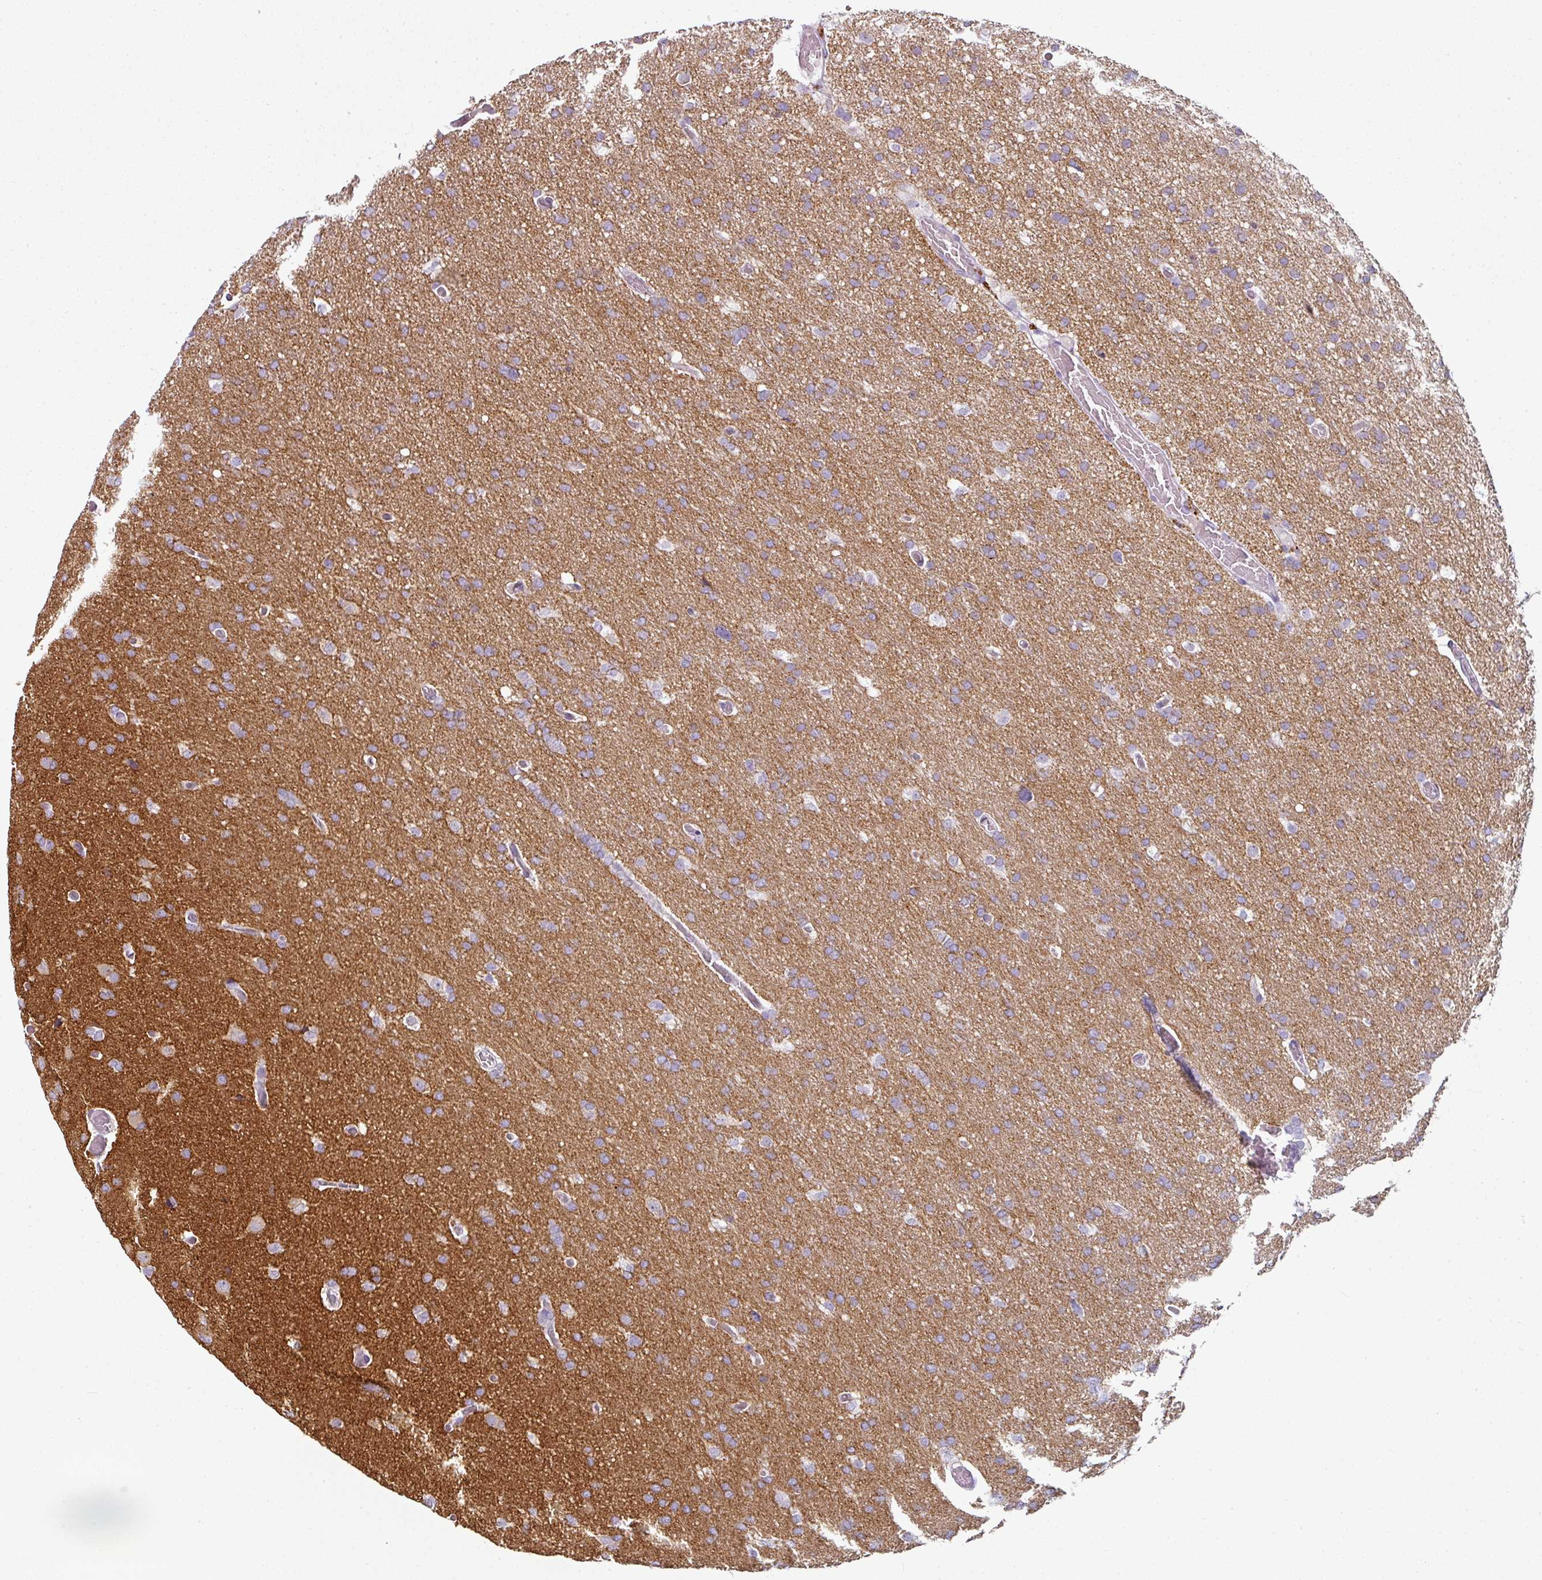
{"staining": {"intensity": "weak", "quantity": ">75%", "location": "cytoplasmic/membranous"}, "tissue": "glioma", "cell_type": "Tumor cells", "image_type": "cancer", "snomed": [{"axis": "morphology", "description": "Glioma, malignant, High grade"}, {"axis": "topography", "description": "Cerebral cortex"}], "caption": "Malignant glioma (high-grade) stained with immunohistochemistry (IHC) demonstrates weak cytoplasmic/membranous expression in approximately >75% of tumor cells. (DAB (3,3'-diaminobenzidine) = brown stain, brightfield microscopy at high magnification).", "gene": "SYT8", "patient": {"sex": "female", "age": 36}}